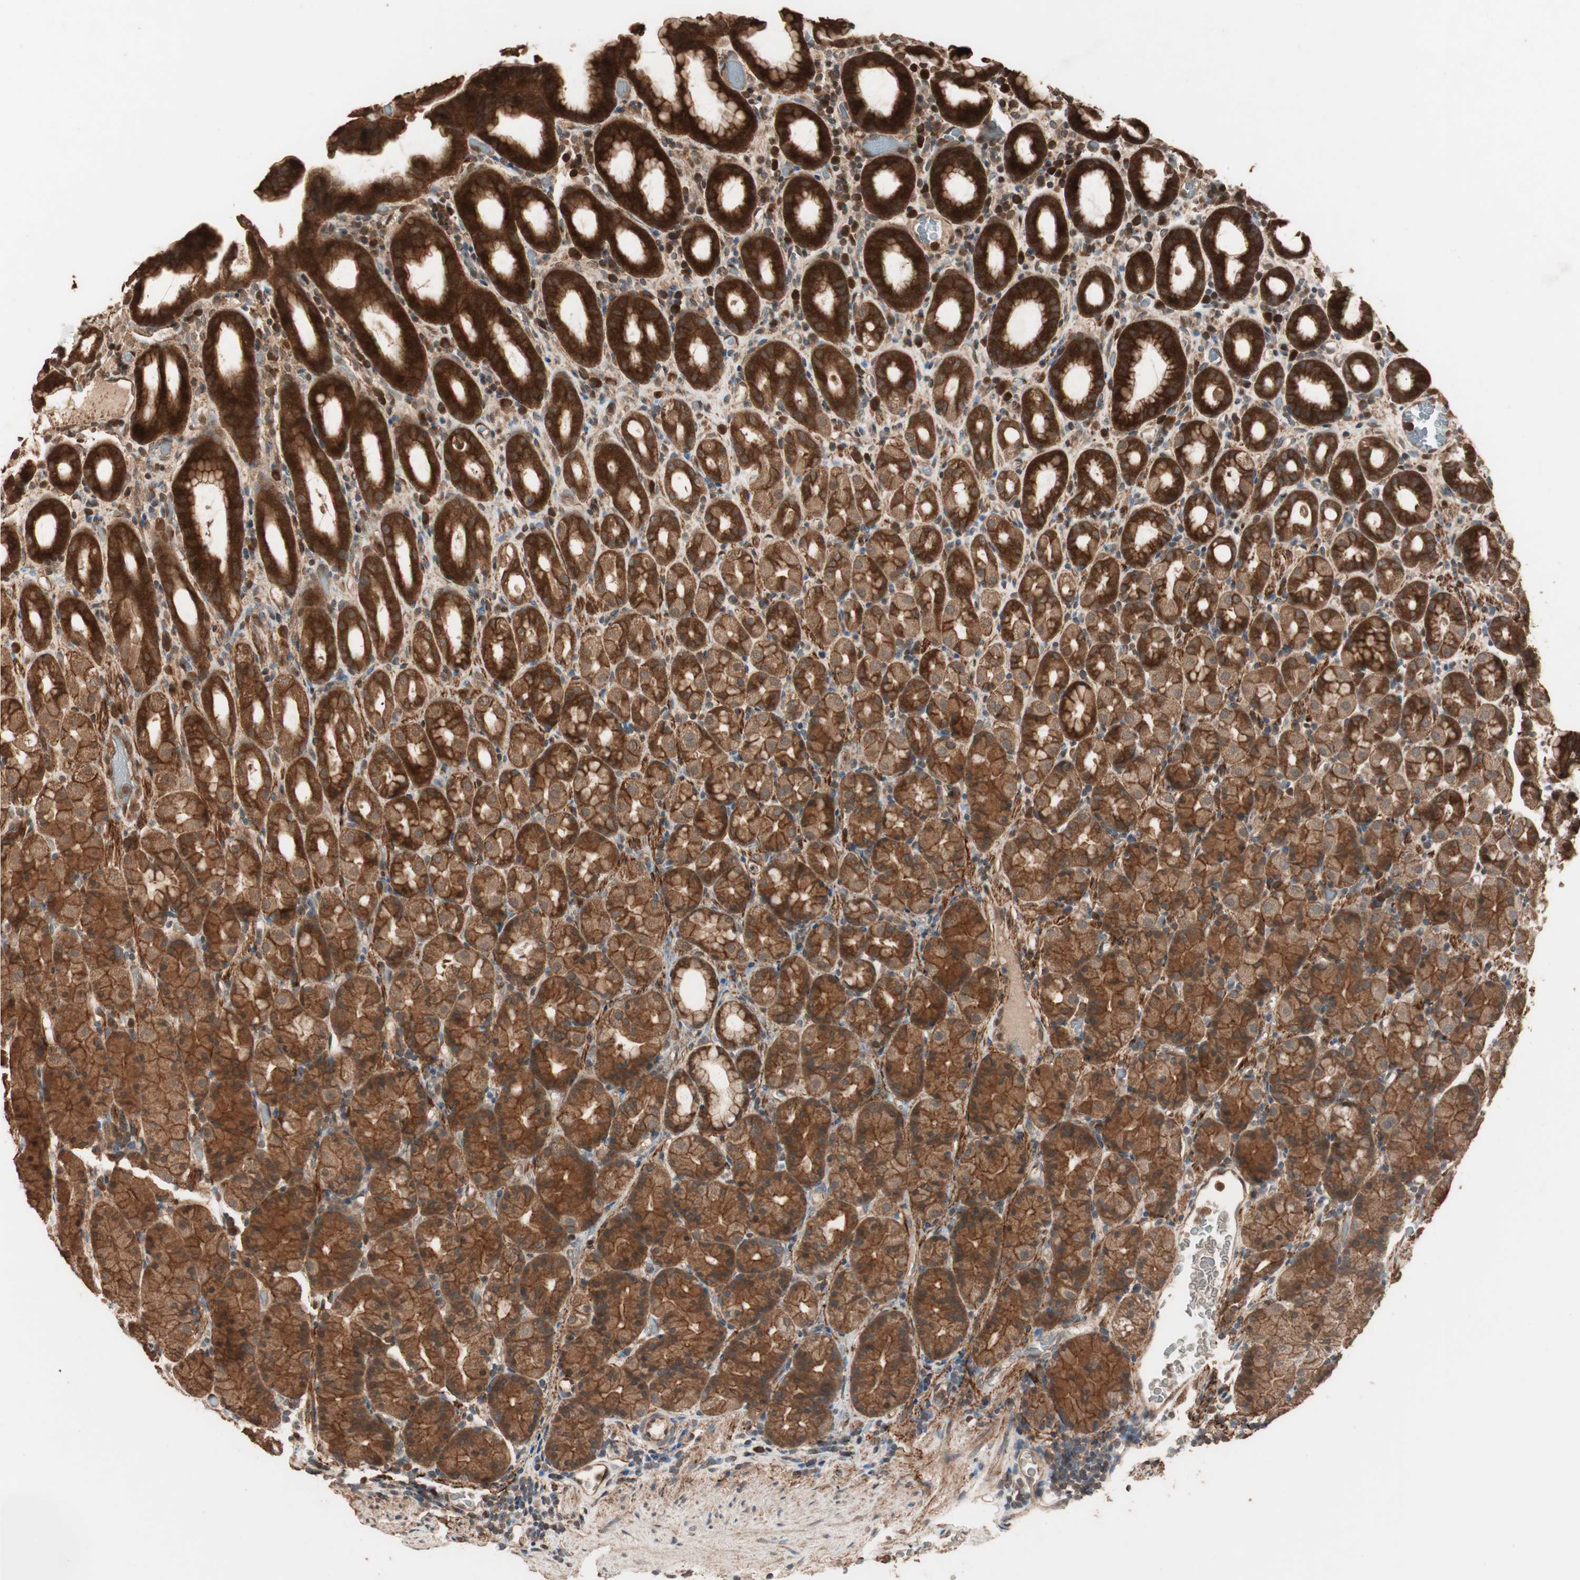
{"staining": {"intensity": "strong", "quantity": ">75%", "location": "cytoplasmic/membranous"}, "tissue": "stomach", "cell_type": "Glandular cells", "image_type": "normal", "snomed": [{"axis": "morphology", "description": "Normal tissue, NOS"}, {"axis": "topography", "description": "Stomach, upper"}], "caption": "Stomach stained for a protein (brown) displays strong cytoplasmic/membranous positive staining in about >75% of glandular cells.", "gene": "USP20", "patient": {"sex": "male", "age": 68}}